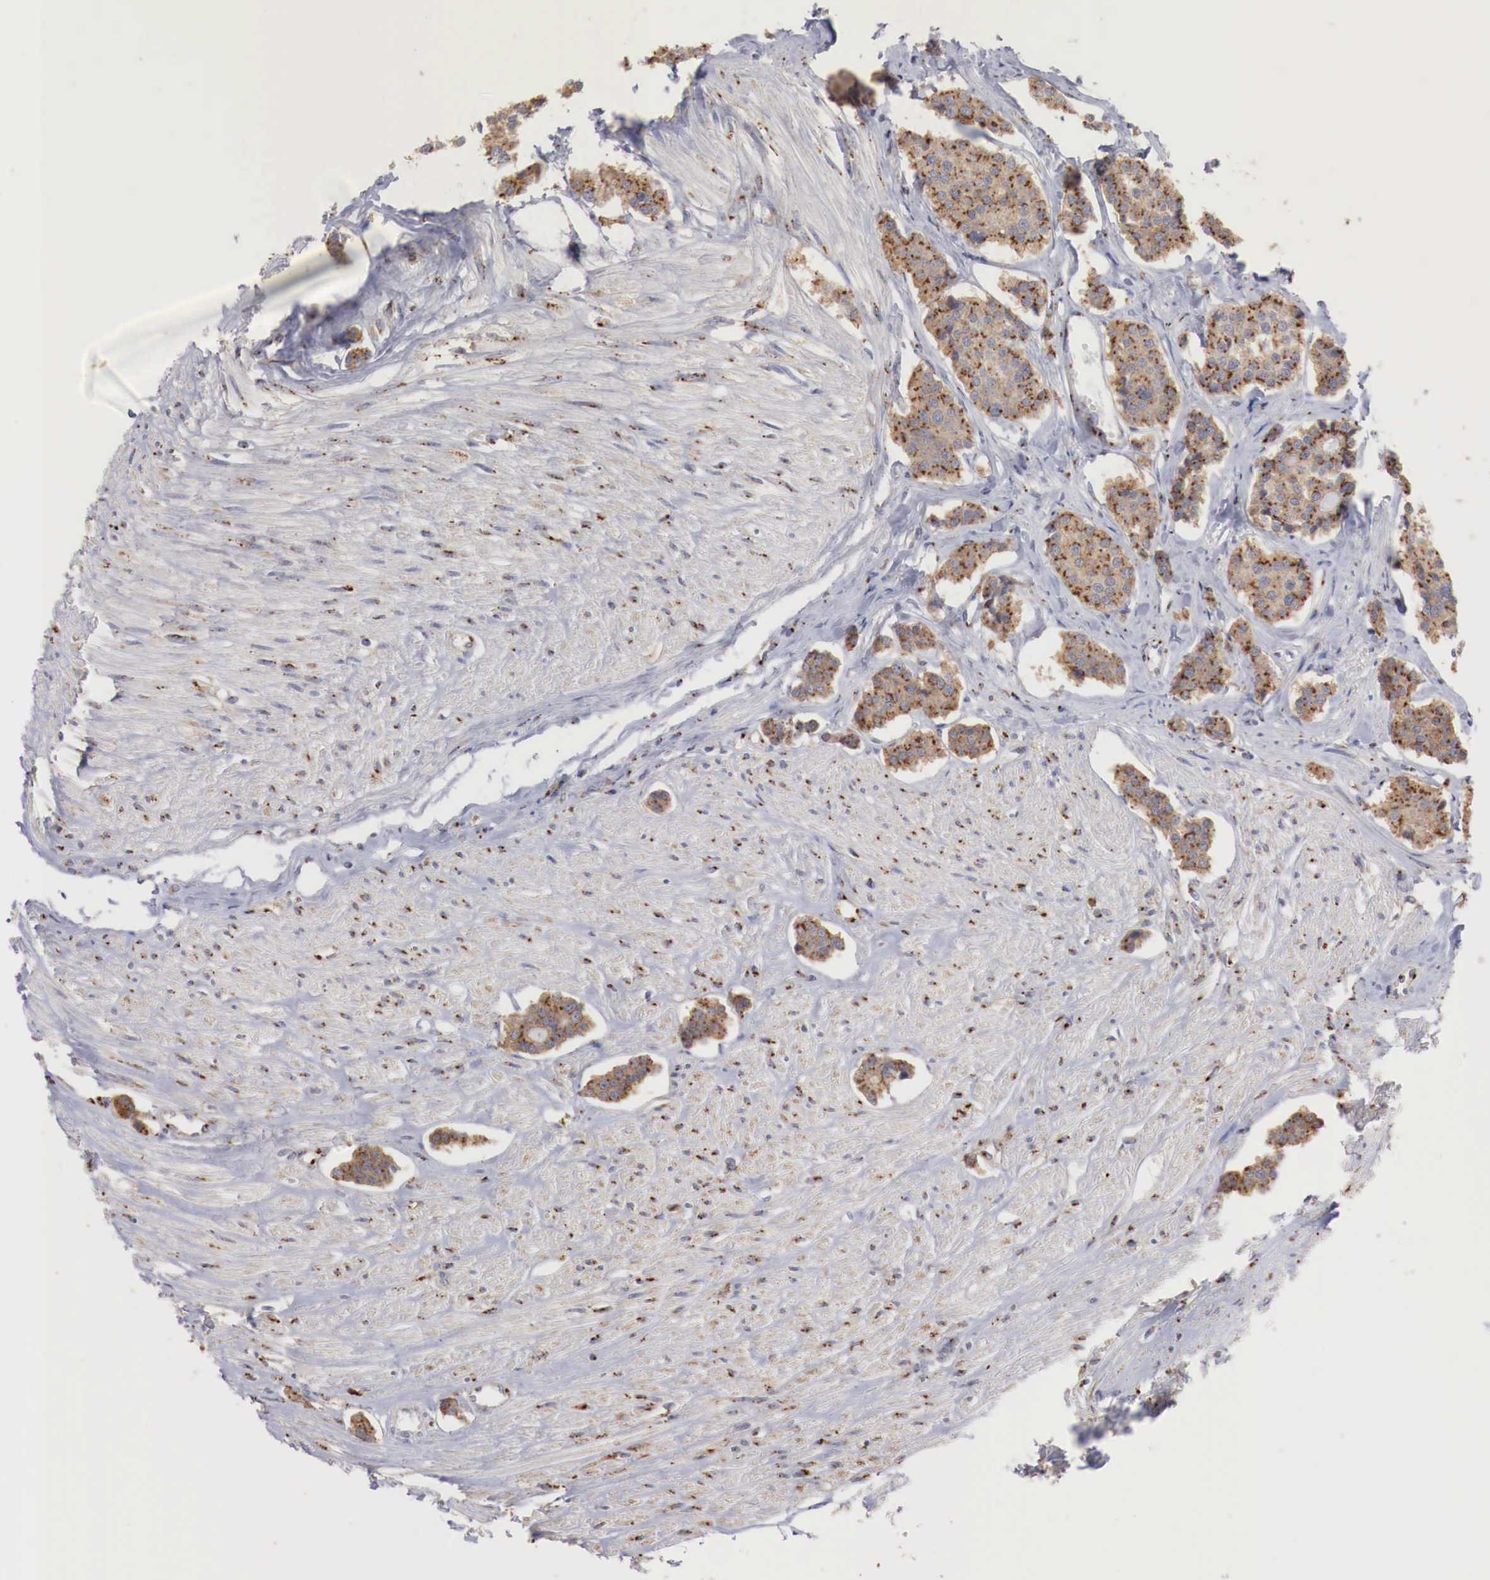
{"staining": {"intensity": "strong", "quantity": ">75%", "location": "cytoplasmic/membranous"}, "tissue": "carcinoid", "cell_type": "Tumor cells", "image_type": "cancer", "snomed": [{"axis": "morphology", "description": "Carcinoid, malignant, NOS"}, {"axis": "topography", "description": "Small intestine"}], "caption": "The immunohistochemical stain highlights strong cytoplasmic/membranous expression in tumor cells of carcinoid tissue.", "gene": "SYAP1", "patient": {"sex": "male", "age": 60}}